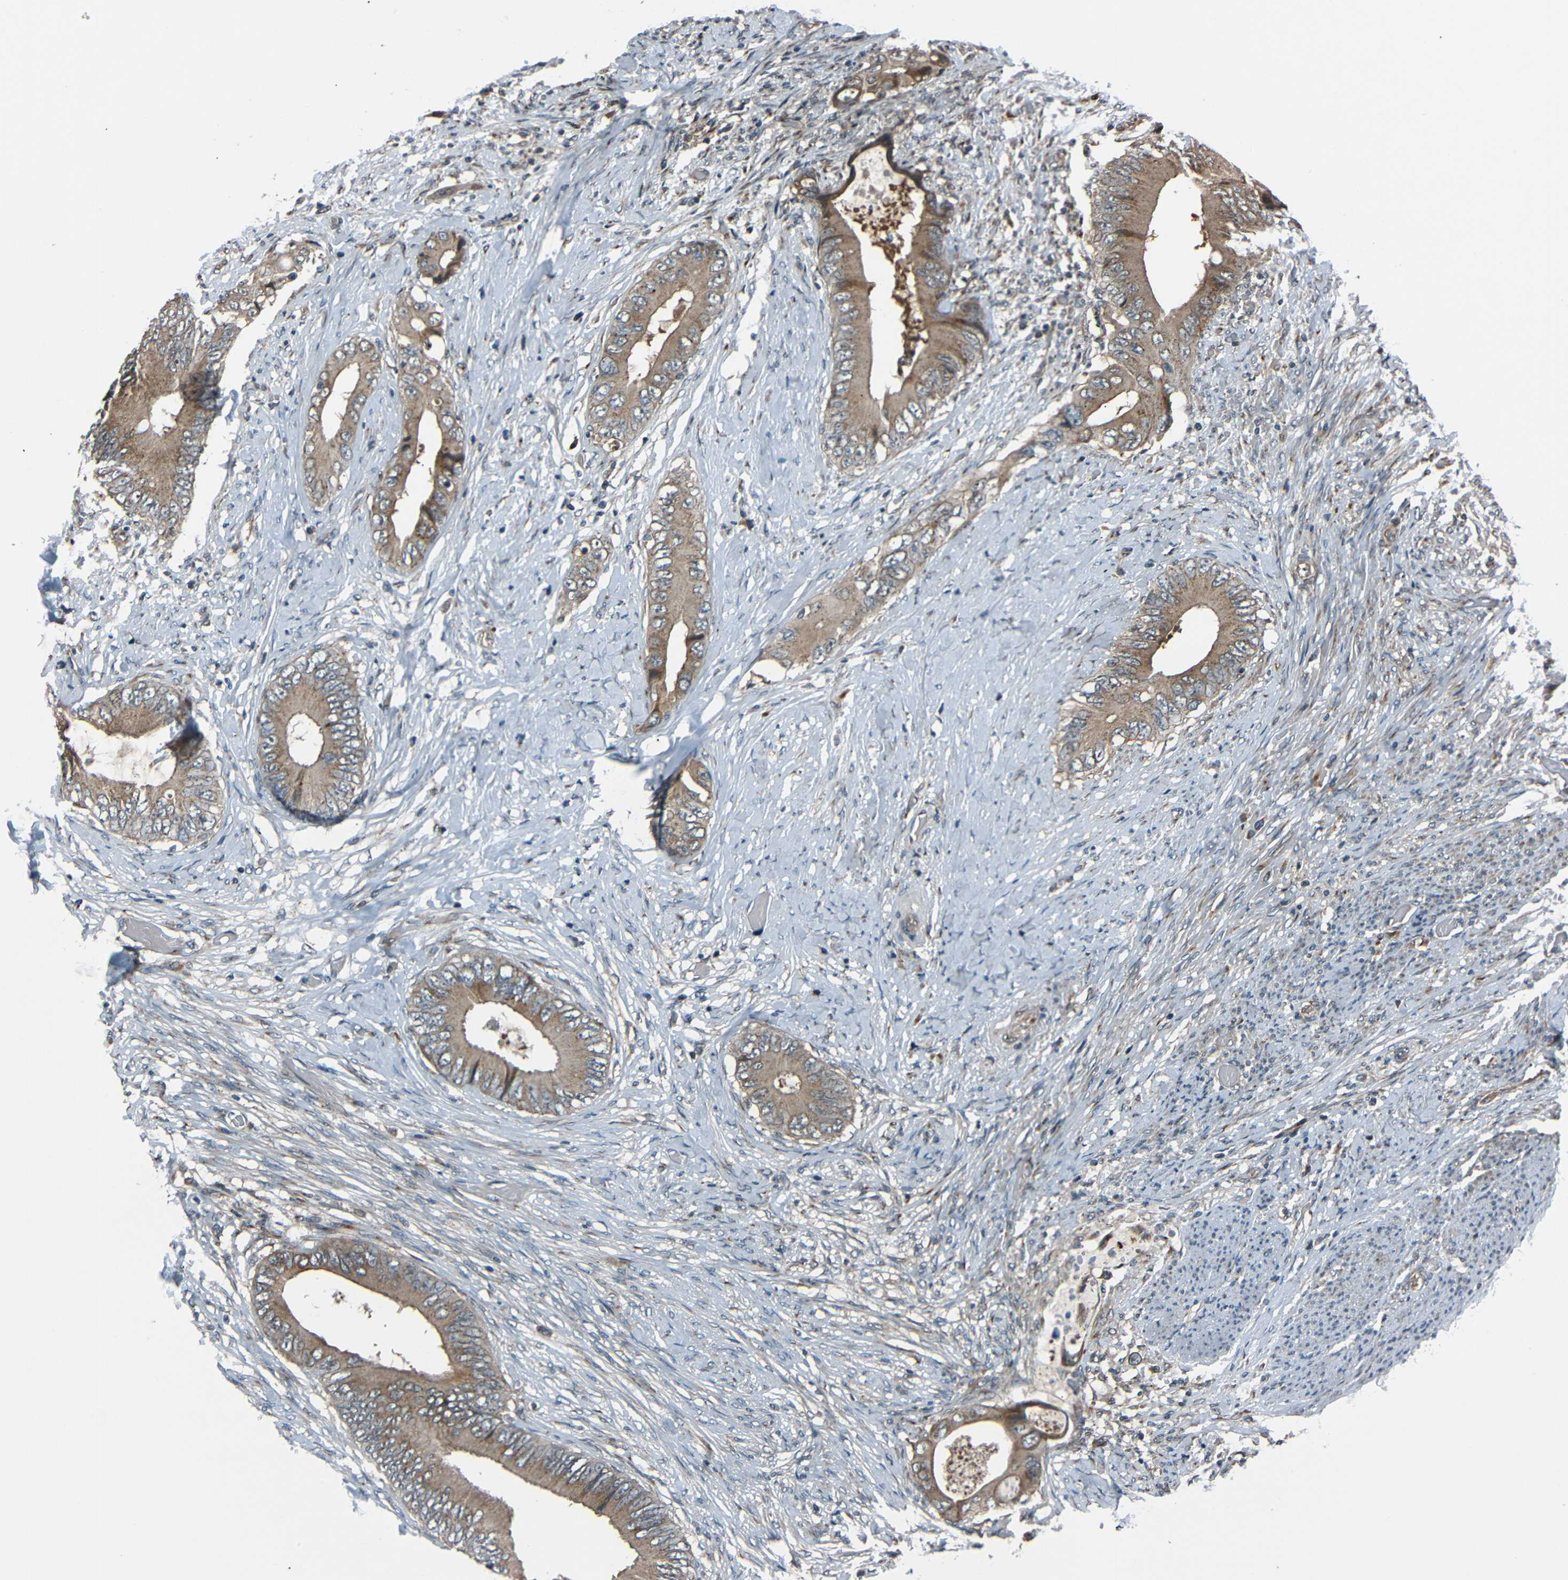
{"staining": {"intensity": "moderate", "quantity": ">75%", "location": "cytoplasmic/membranous"}, "tissue": "colorectal cancer", "cell_type": "Tumor cells", "image_type": "cancer", "snomed": [{"axis": "morphology", "description": "Normal tissue, NOS"}, {"axis": "morphology", "description": "Adenocarcinoma, NOS"}, {"axis": "topography", "description": "Rectum"}, {"axis": "topography", "description": "Peripheral nerve tissue"}], "caption": "The histopathology image shows a brown stain indicating the presence of a protein in the cytoplasmic/membranous of tumor cells in colorectal cancer. (brown staining indicates protein expression, while blue staining denotes nuclei).", "gene": "AKAP9", "patient": {"sex": "female", "age": 77}}